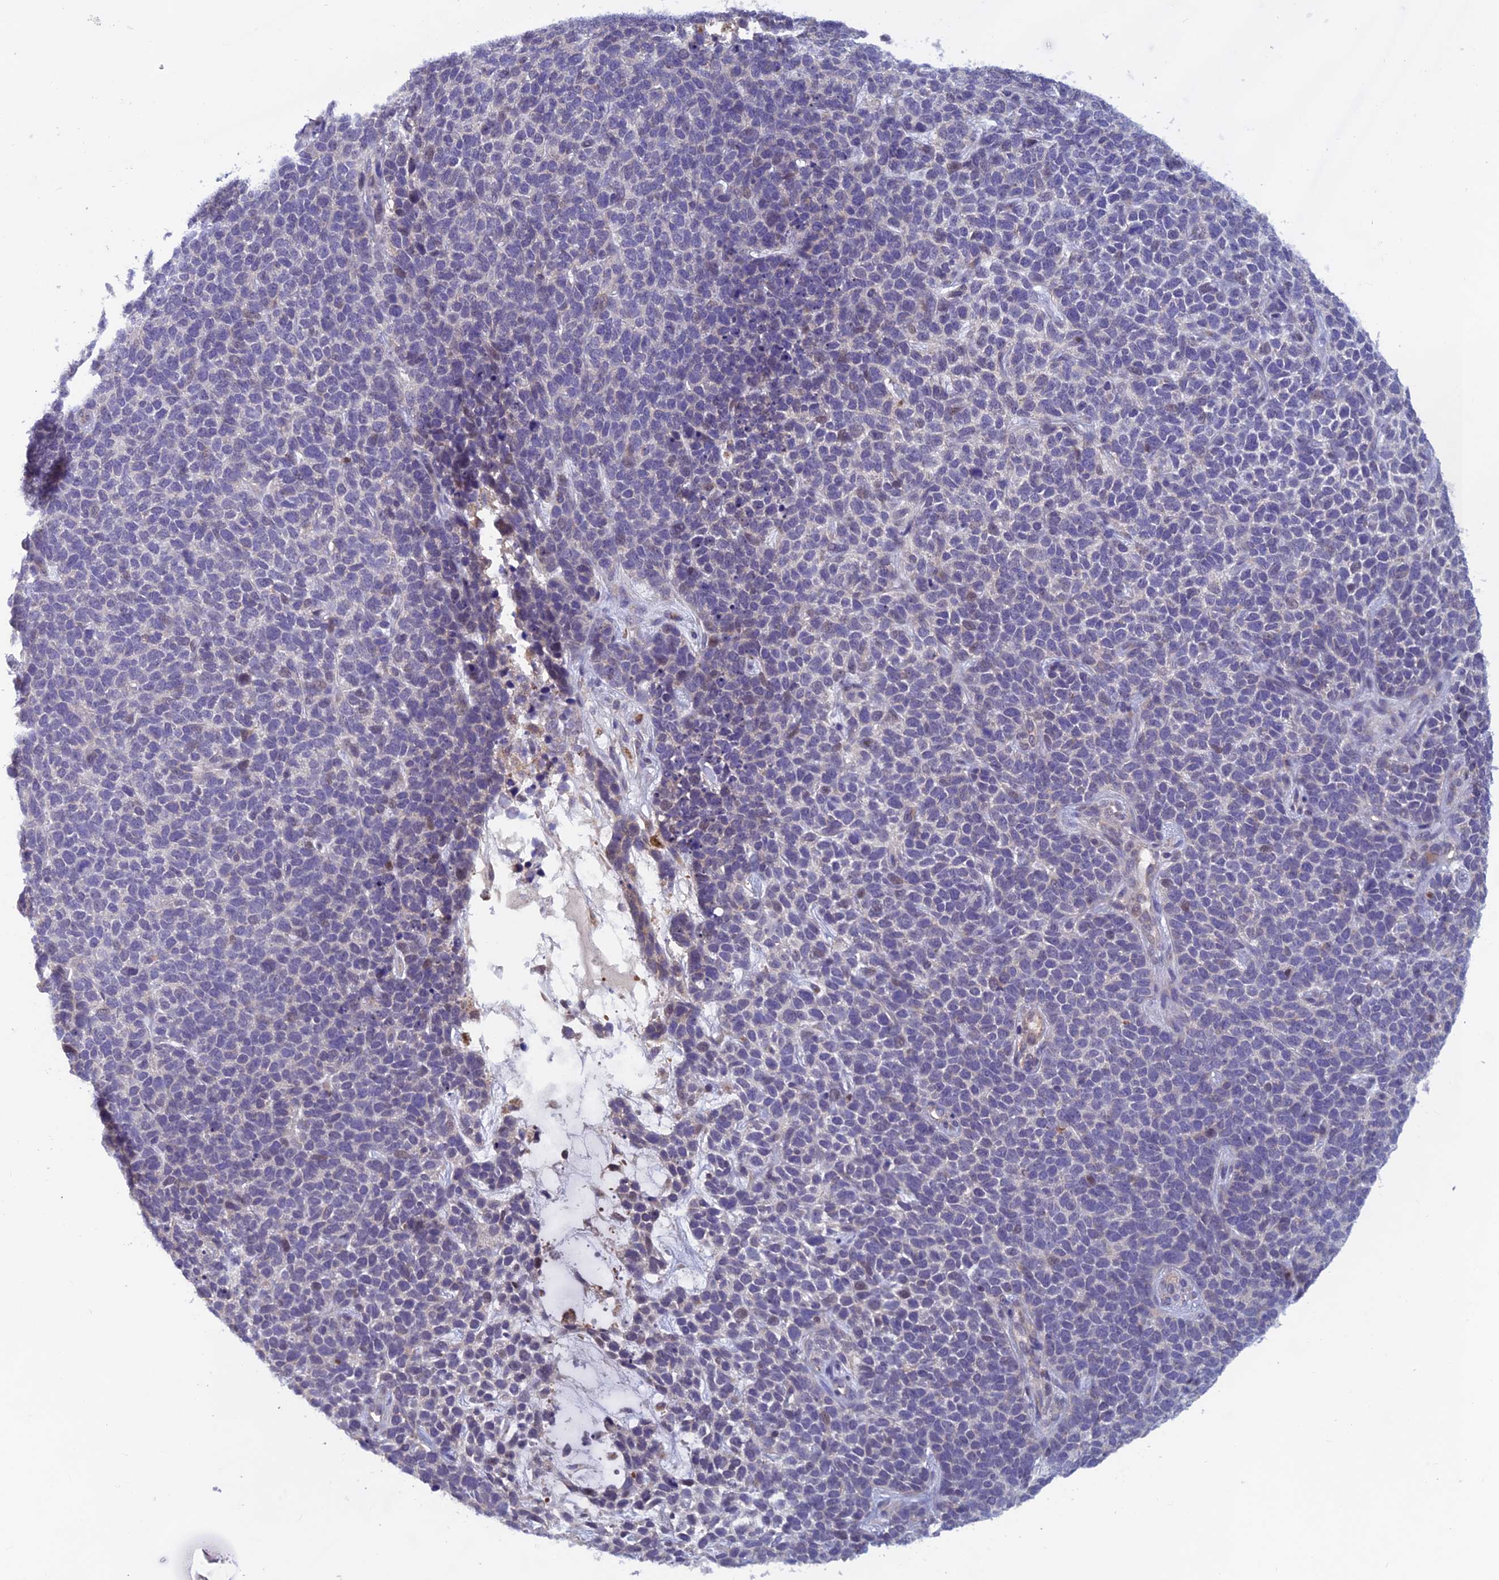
{"staining": {"intensity": "negative", "quantity": "none", "location": "none"}, "tissue": "skin cancer", "cell_type": "Tumor cells", "image_type": "cancer", "snomed": [{"axis": "morphology", "description": "Basal cell carcinoma"}, {"axis": "topography", "description": "Skin"}], "caption": "Basal cell carcinoma (skin) stained for a protein using immunohistochemistry reveals no positivity tumor cells.", "gene": "HECA", "patient": {"sex": "female", "age": 84}}